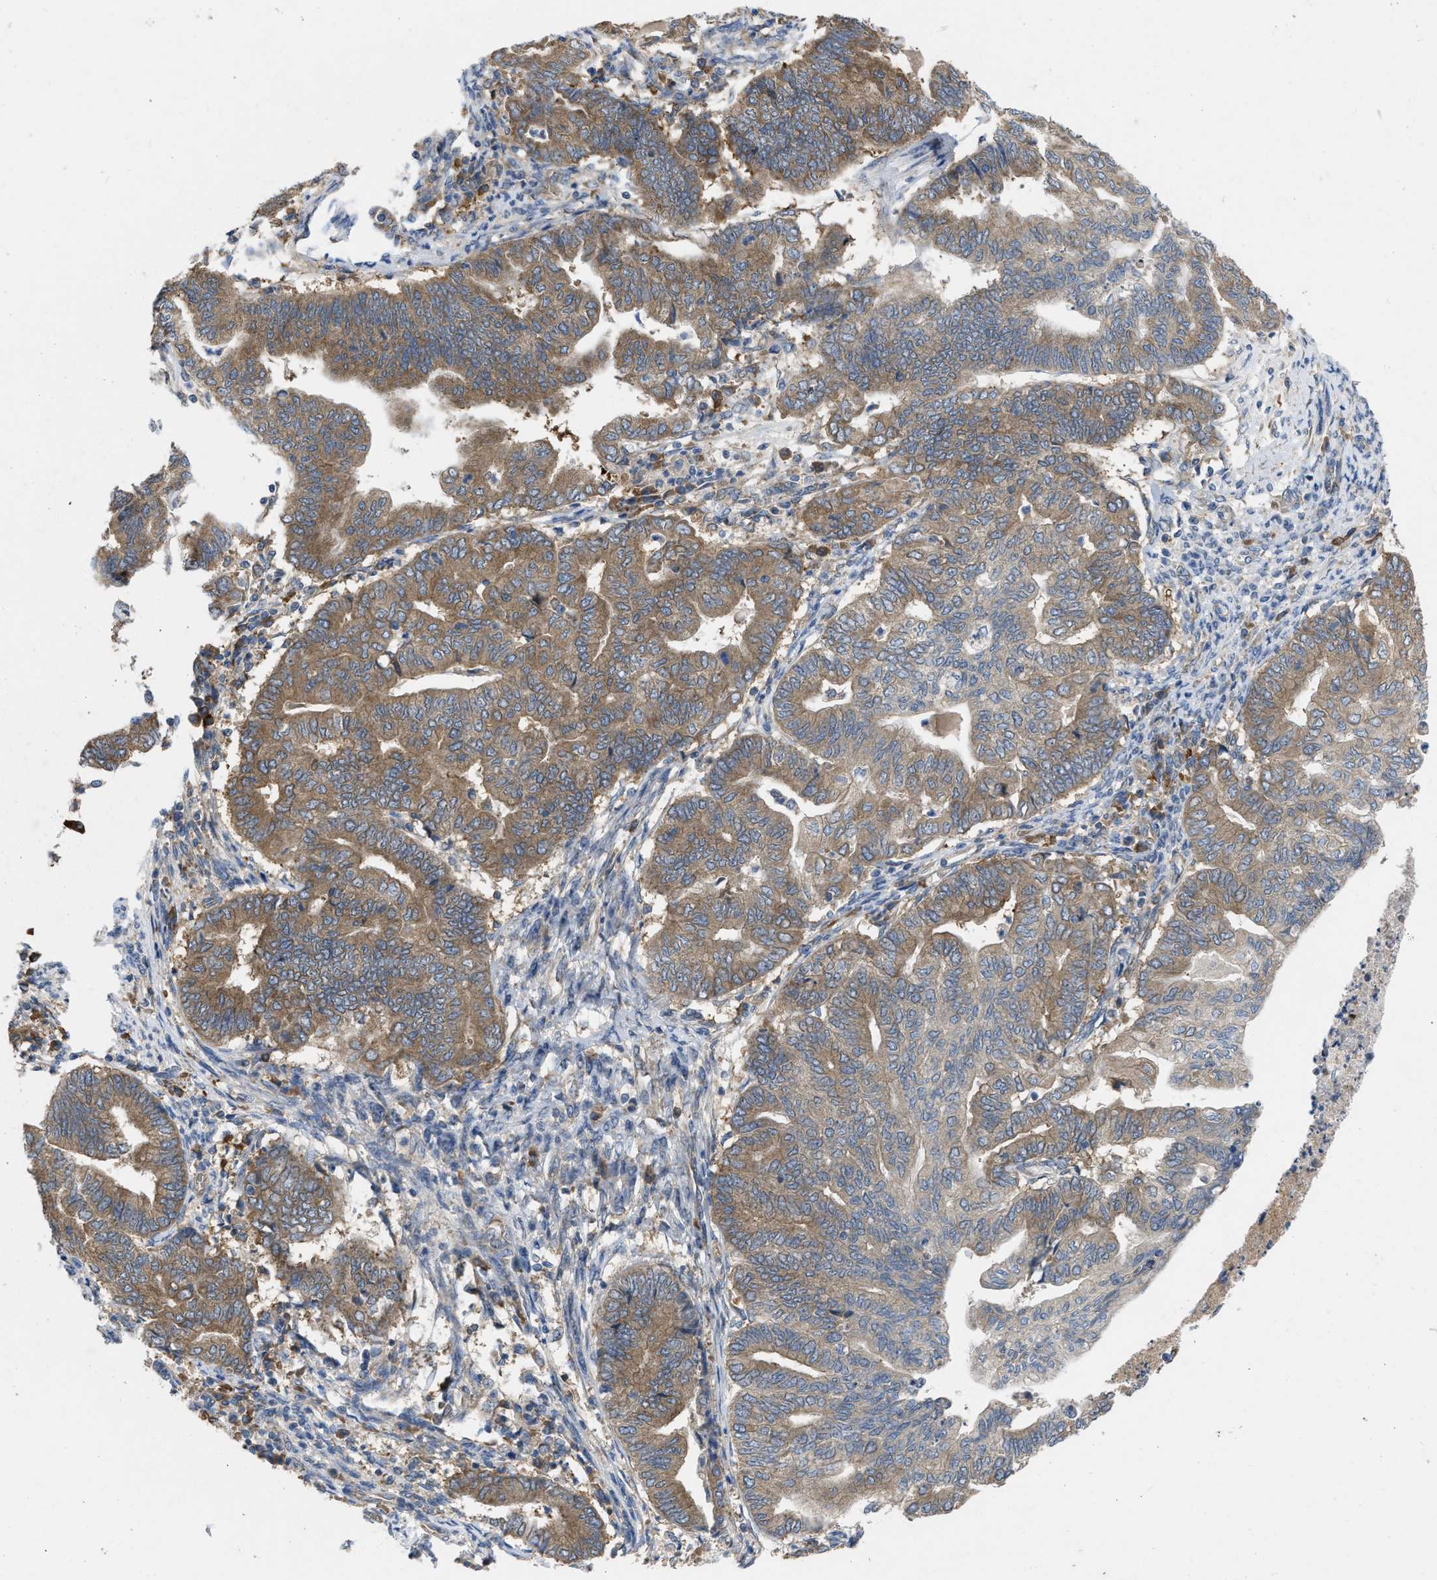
{"staining": {"intensity": "moderate", "quantity": ">75%", "location": "cytoplasmic/membranous"}, "tissue": "endometrial cancer", "cell_type": "Tumor cells", "image_type": "cancer", "snomed": [{"axis": "morphology", "description": "Adenocarcinoma, NOS"}, {"axis": "topography", "description": "Endometrium"}], "caption": "Human endometrial adenocarcinoma stained with a brown dye exhibits moderate cytoplasmic/membranous positive expression in approximately >75% of tumor cells.", "gene": "TMEM131", "patient": {"sex": "female", "age": 79}}